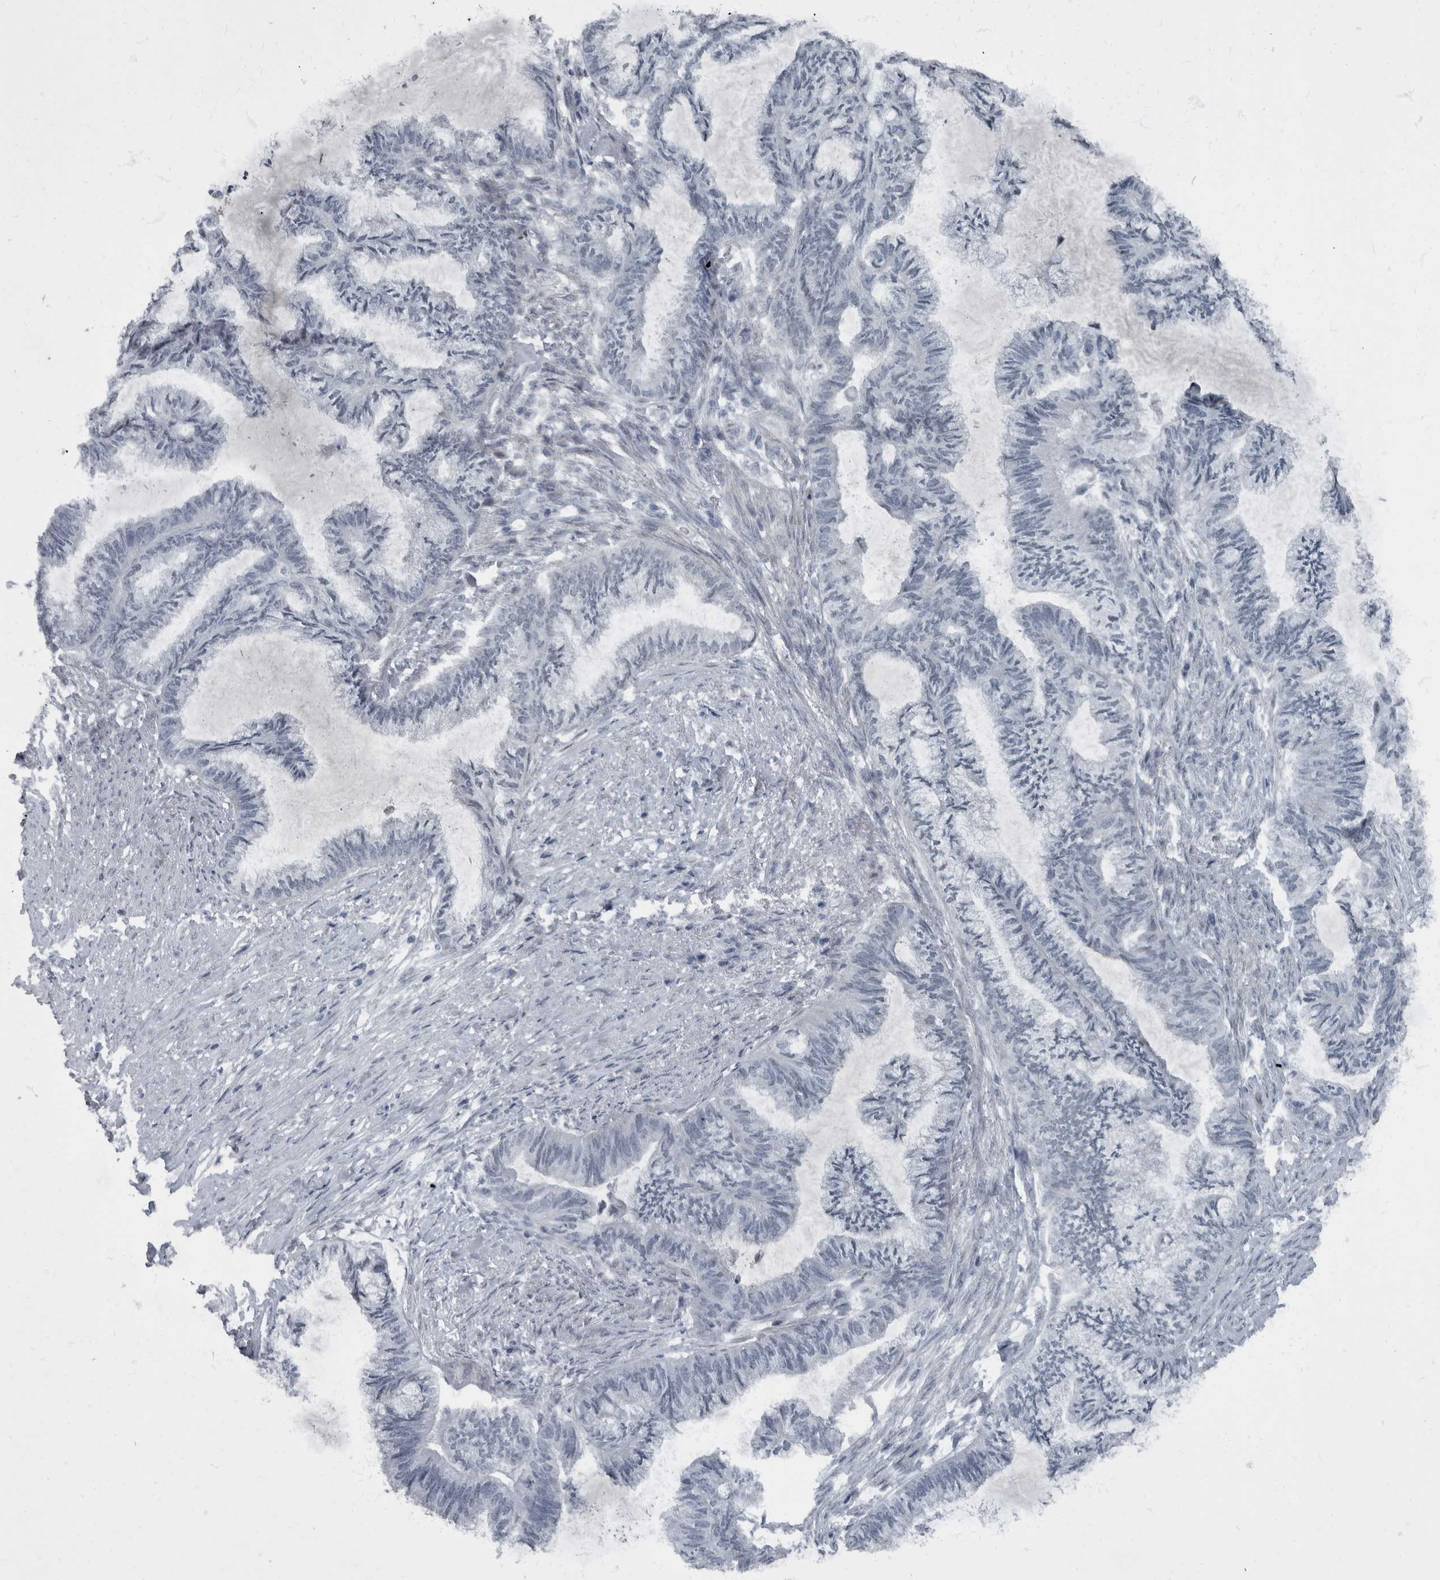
{"staining": {"intensity": "negative", "quantity": "none", "location": "none"}, "tissue": "endometrial cancer", "cell_type": "Tumor cells", "image_type": "cancer", "snomed": [{"axis": "morphology", "description": "Adenocarcinoma, NOS"}, {"axis": "topography", "description": "Endometrium"}], "caption": "Tumor cells show no significant protein positivity in endometrial cancer. (DAB (3,3'-diaminobenzidine) IHC, high magnification).", "gene": "WDR33", "patient": {"sex": "female", "age": 86}}